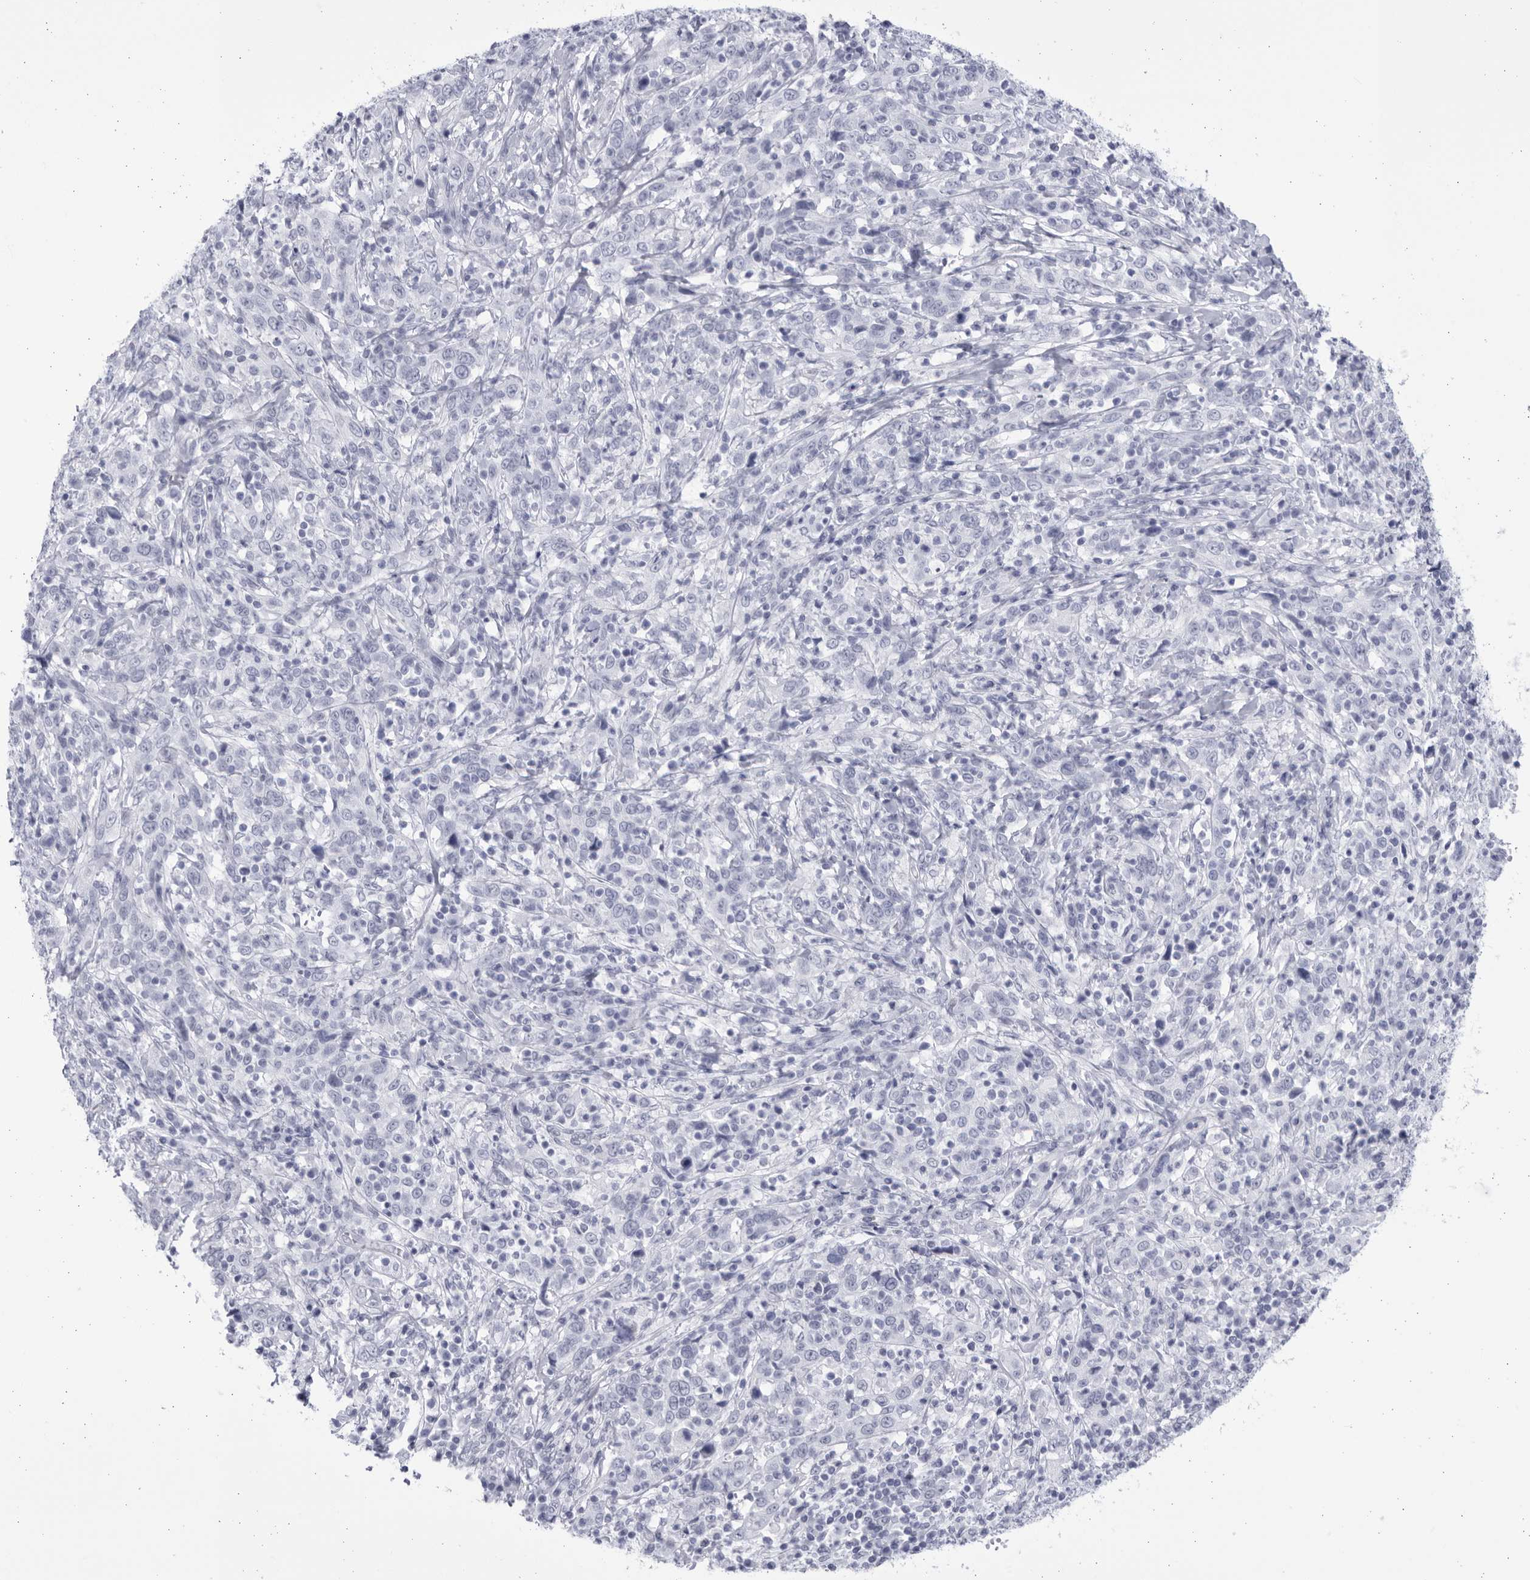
{"staining": {"intensity": "negative", "quantity": "none", "location": "none"}, "tissue": "cervical cancer", "cell_type": "Tumor cells", "image_type": "cancer", "snomed": [{"axis": "morphology", "description": "Squamous cell carcinoma, NOS"}, {"axis": "topography", "description": "Cervix"}], "caption": "Immunohistochemistry micrograph of neoplastic tissue: human cervical squamous cell carcinoma stained with DAB displays no significant protein staining in tumor cells.", "gene": "CCDC181", "patient": {"sex": "female", "age": 46}}